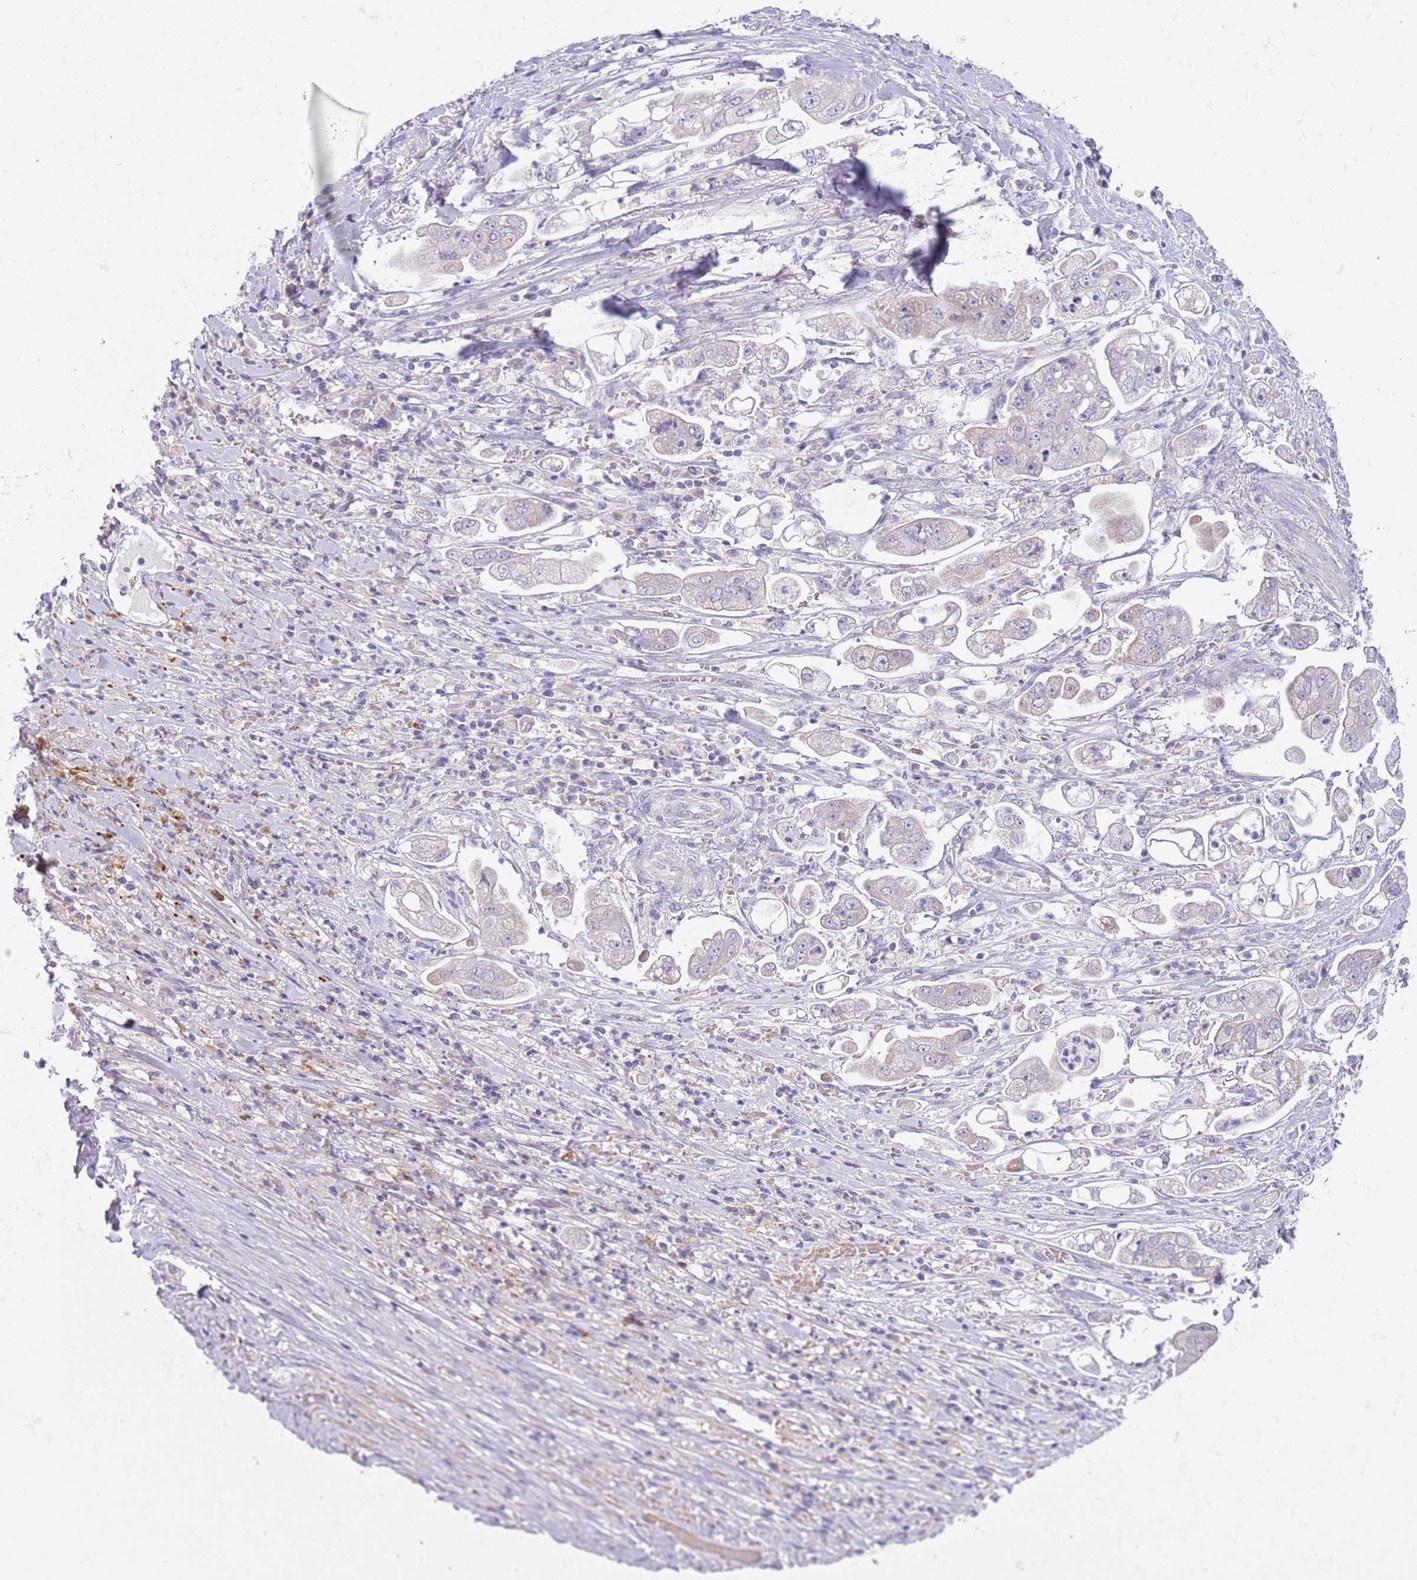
{"staining": {"intensity": "negative", "quantity": "none", "location": "none"}, "tissue": "stomach cancer", "cell_type": "Tumor cells", "image_type": "cancer", "snomed": [{"axis": "morphology", "description": "Adenocarcinoma, NOS"}, {"axis": "topography", "description": "Stomach"}], "caption": "Stomach cancer (adenocarcinoma) was stained to show a protein in brown. There is no significant expression in tumor cells.", "gene": "DDHD1", "patient": {"sex": "male", "age": 62}}